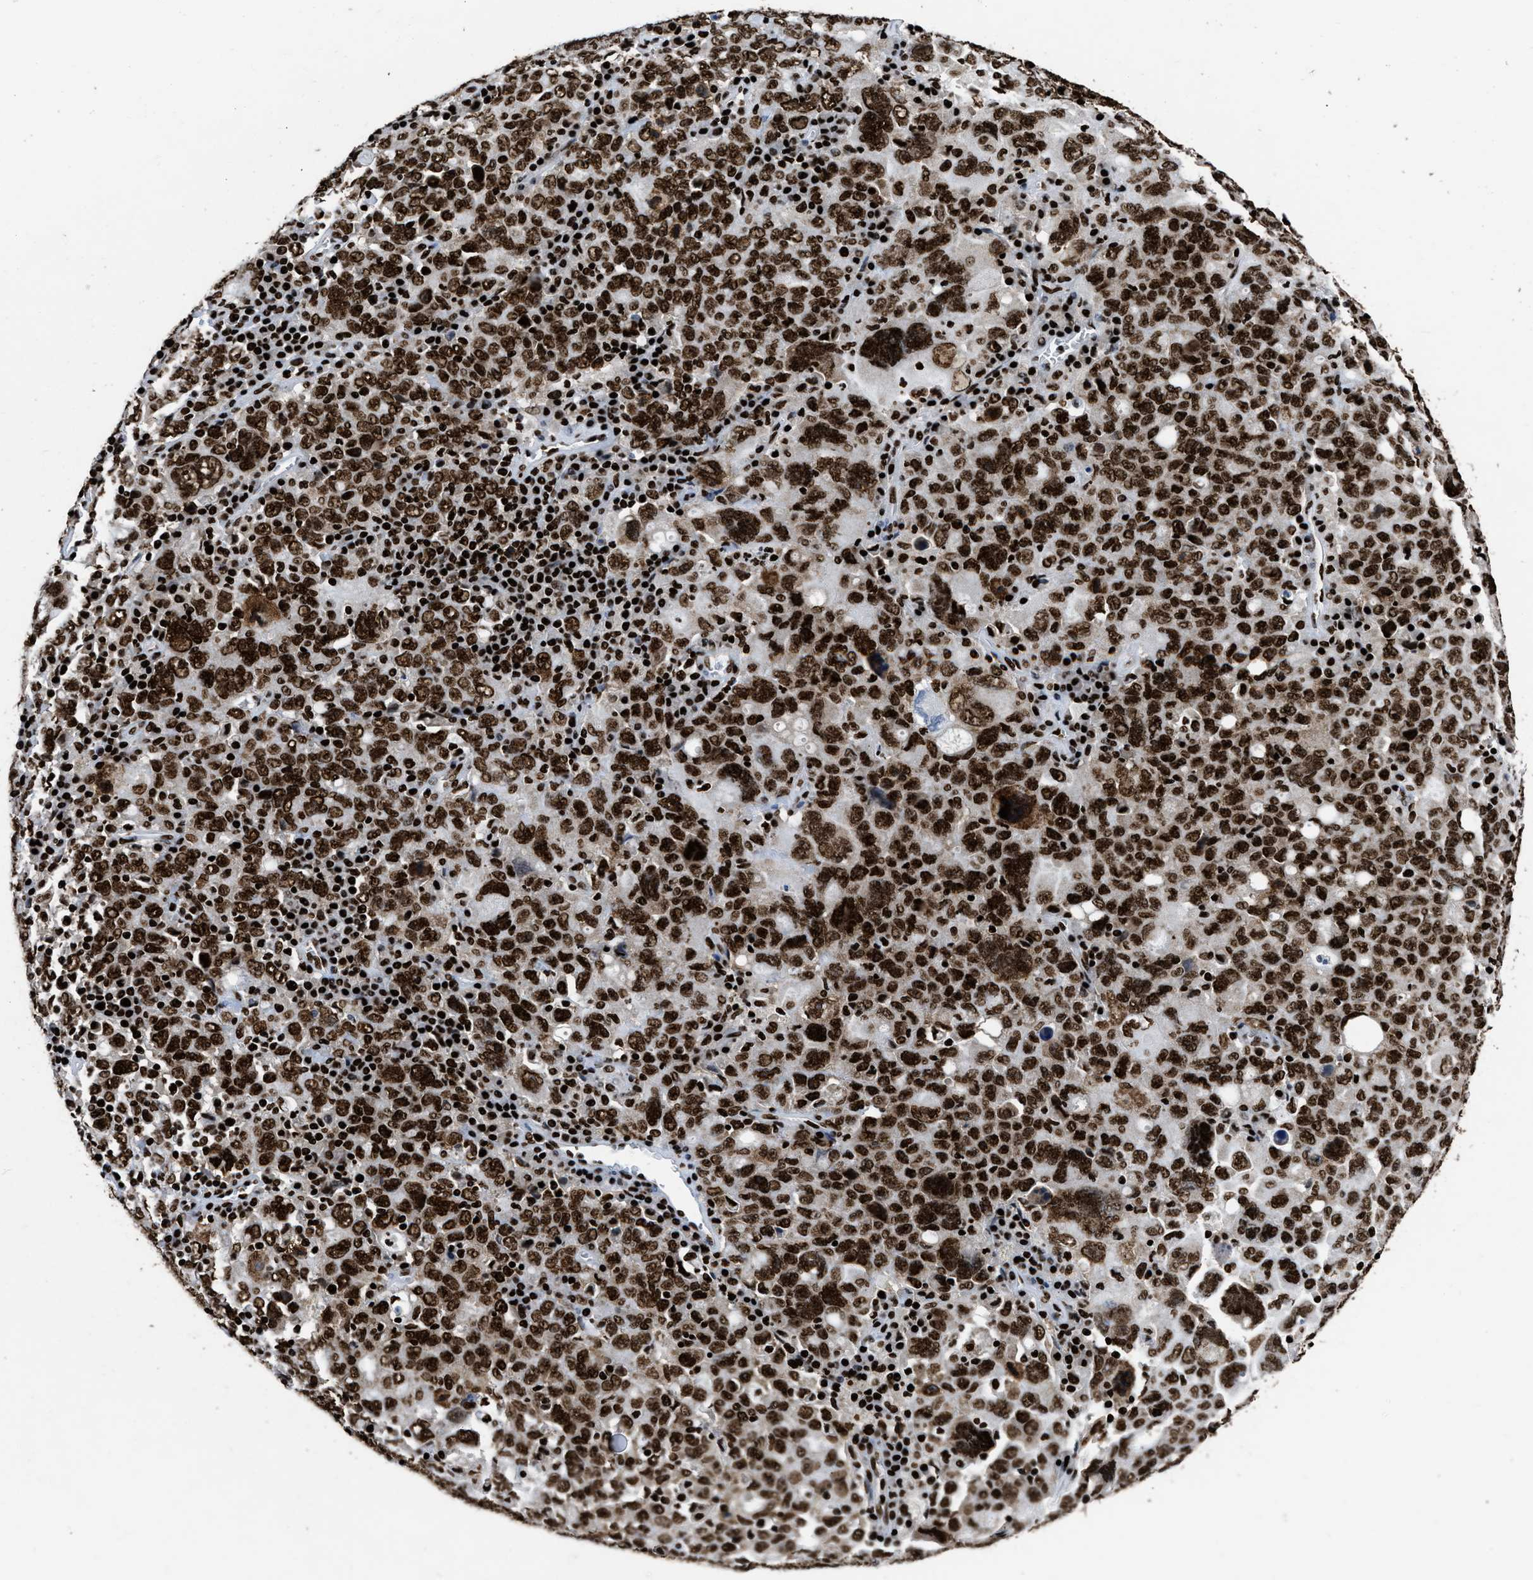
{"staining": {"intensity": "strong", "quantity": ">75%", "location": "nuclear"}, "tissue": "ovarian cancer", "cell_type": "Tumor cells", "image_type": "cancer", "snomed": [{"axis": "morphology", "description": "Carcinoma, endometroid"}, {"axis": "topography", "description": "Ovary"}], "caption": "The image reveals a brown stain indicating the presence of a protein in the nuclear of tumor cells in ovarian endometroid carcinoma.", "gene": "HNRNPM", "patient": {"sex": "female", "age": 62}}